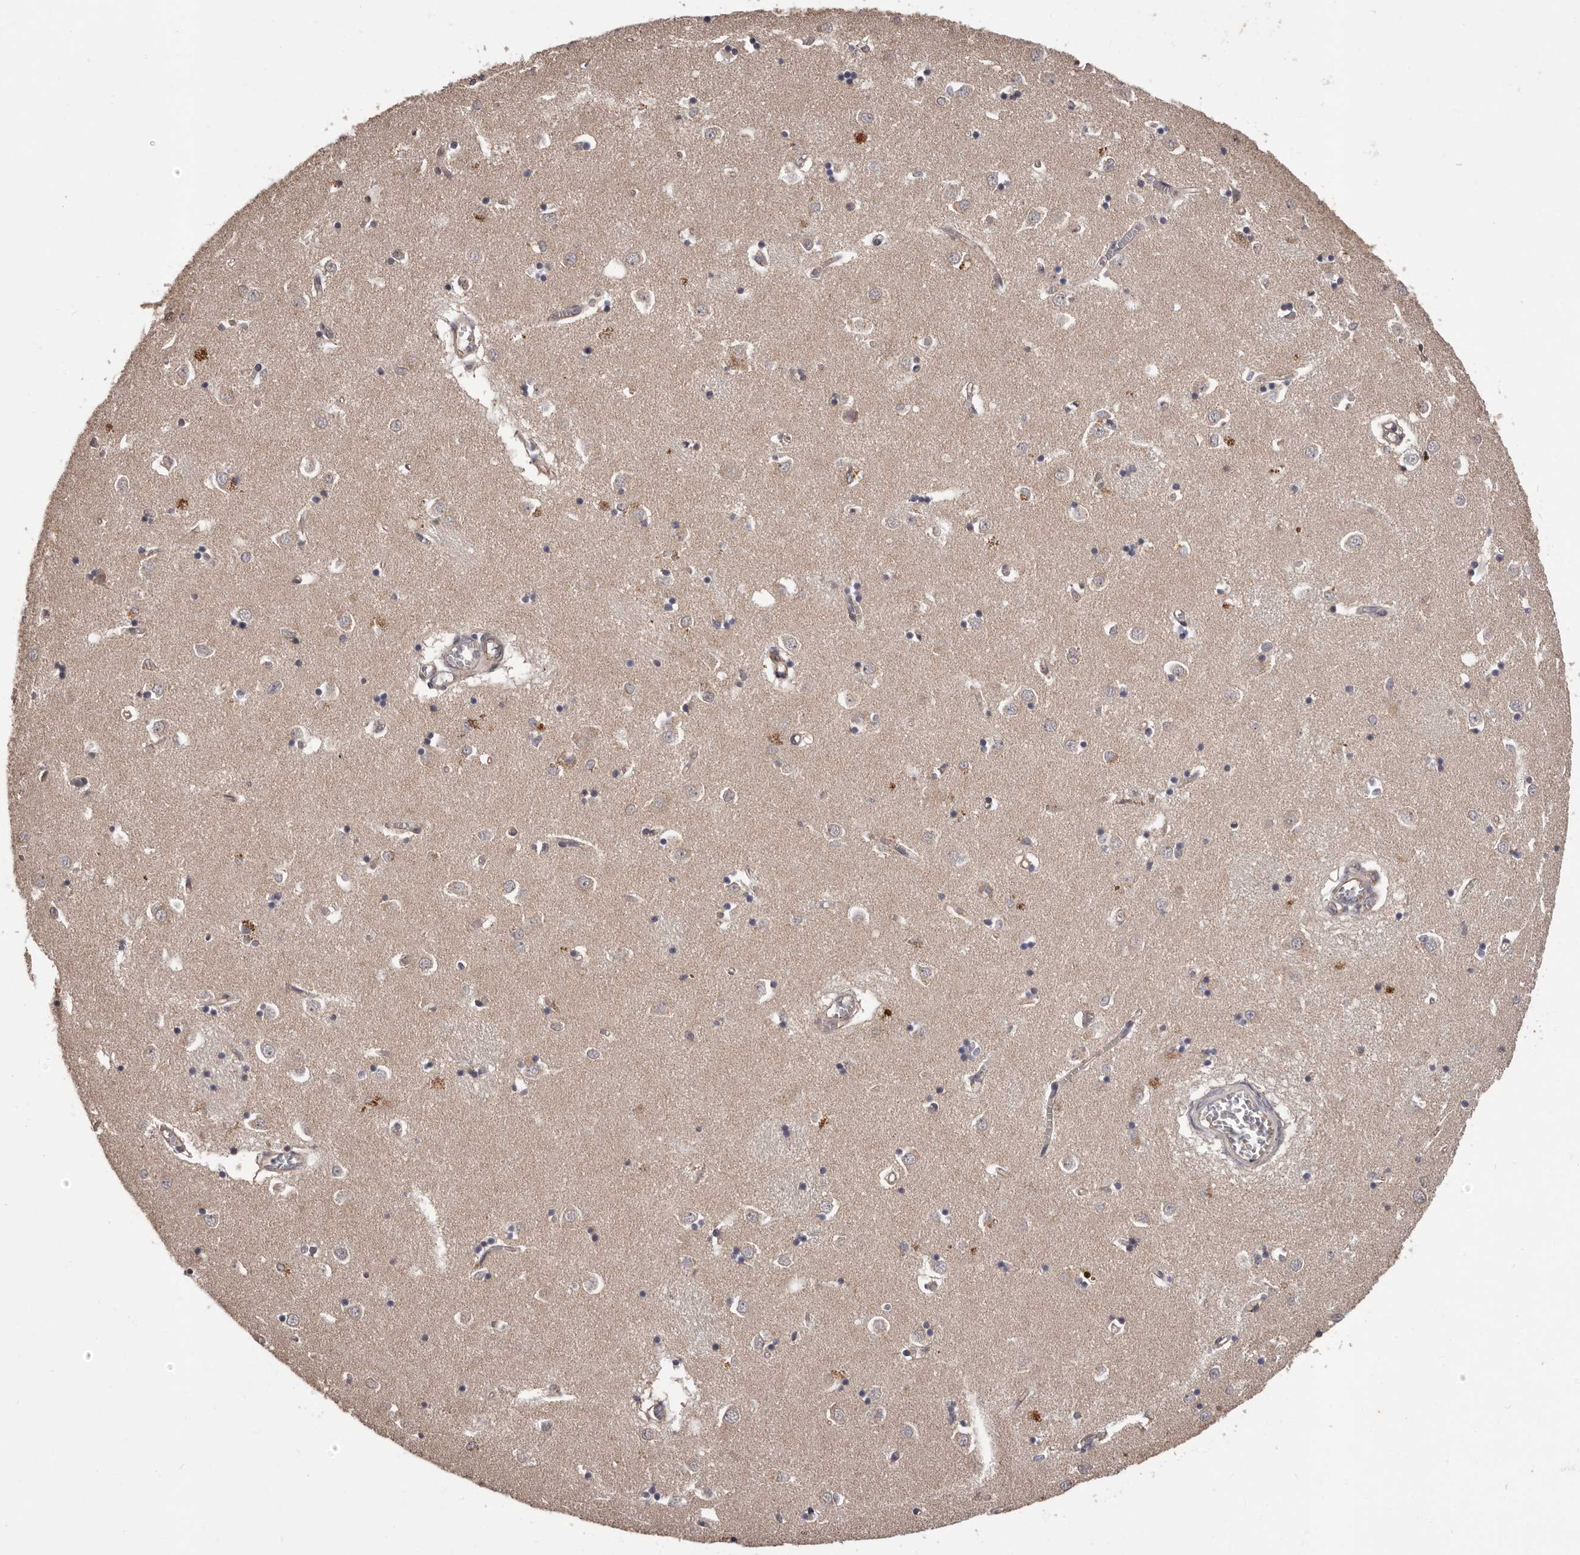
{"staining": {"intensity": "weak", "quantity": "<25%", "location": "cytoplasmic/membranous"}, "tissue": "caudate", "cell_type": "Glial cells", "image_type": "normal", "snomed": [{"axis": "morphology", "description": "Normal tissue, NOS"}, {"axis": "topography", "description": "Lateral ventricle wall"}], "caption": "Immunohistochemistry (IHC) of benign caudate demonstrates no staining in glial cells. The staining was performed using DAB to visualize the protein expression in brown, while the nuclei were stained in blue with hematoxylin (Magnification: 20x).", "gene": "VPS37A", "patient": {"sex": "male", "age": 70}}